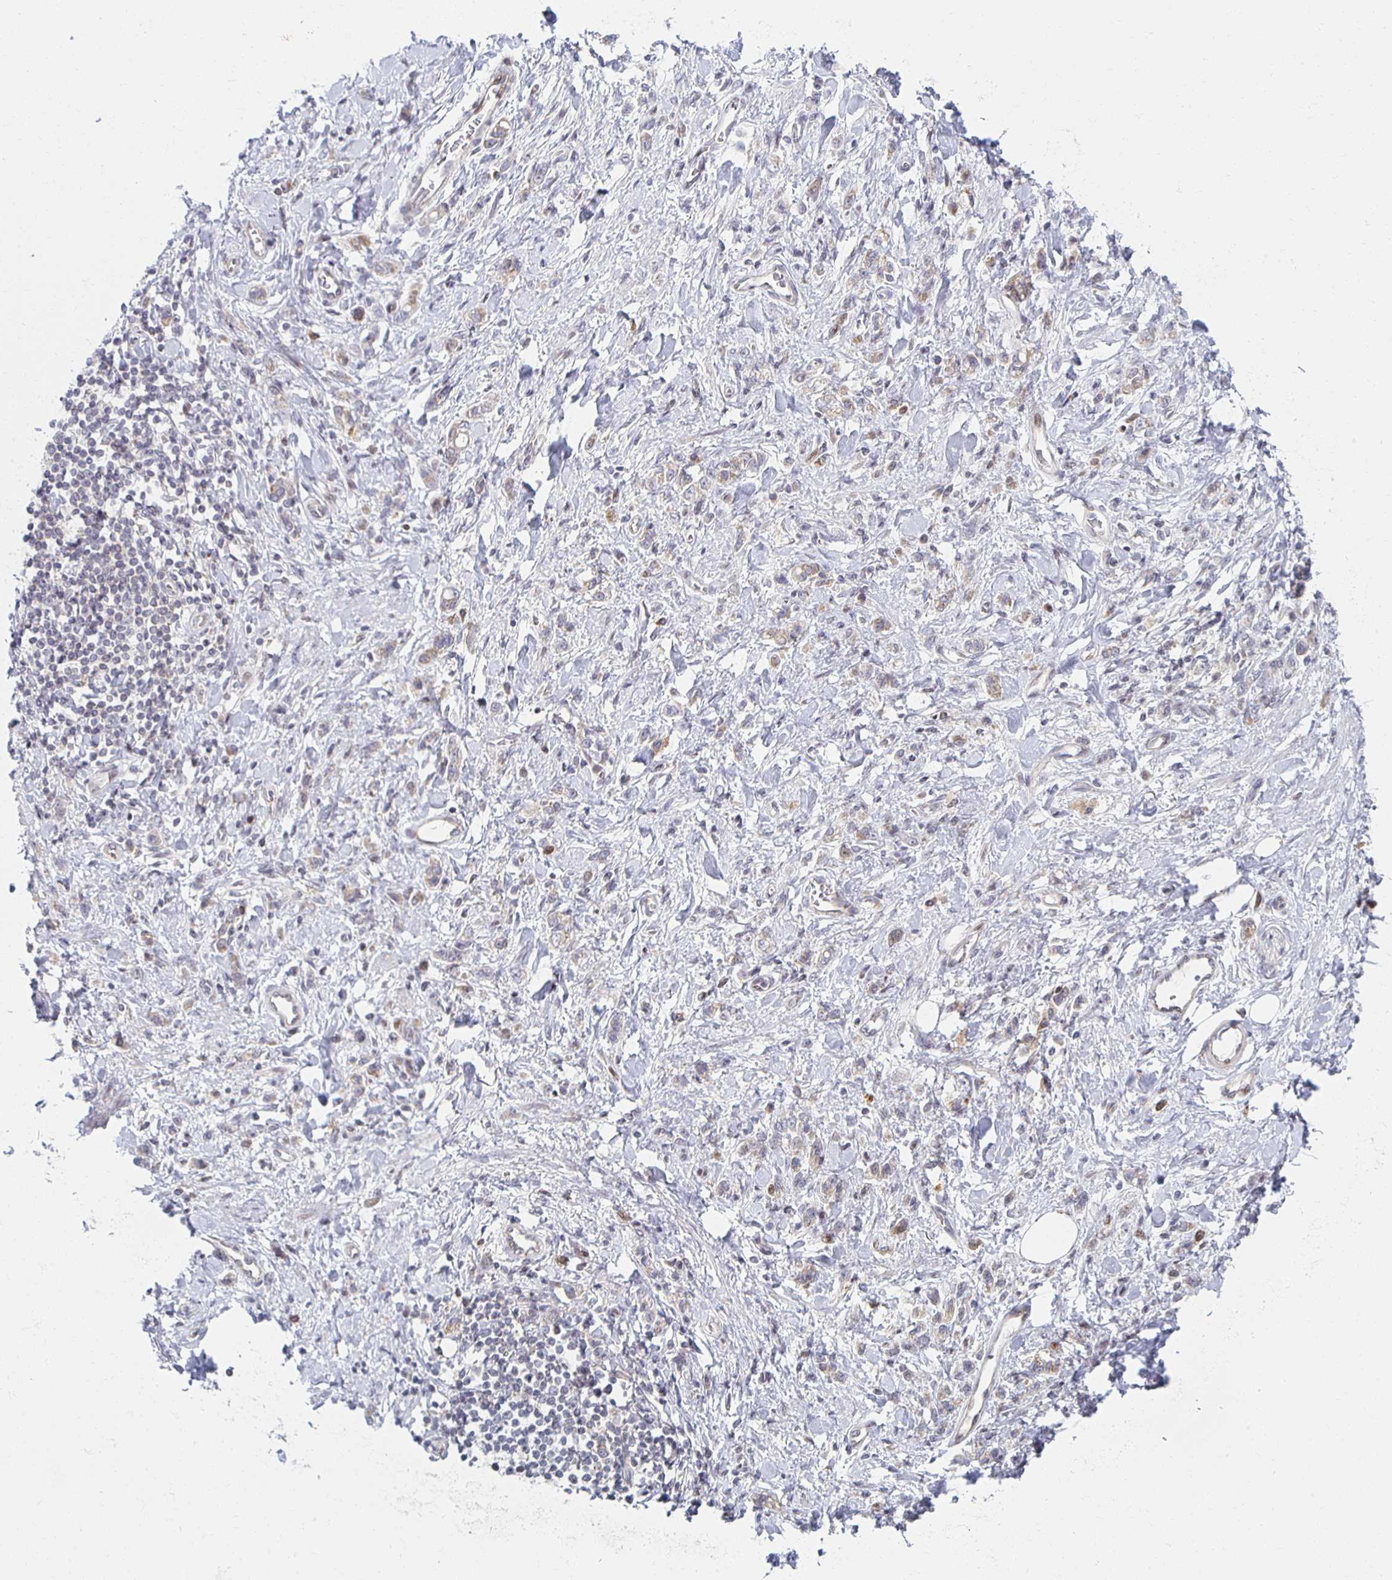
{"staining": {"intensity": "weak", "quantity": "25%-75%", "location": "cytoplasmic/membranous"}, "tissue": "stomach cancer", "cell_type": "Tumor cells", "image_type": "cancer", "snomed": [{"axis": "morphology", "description": "Adenocarcinoma, NOS"}, {"axis": "topography", "description": "Stomach"}], "caption": "Immunohistochemistry (IHC) of human stomach adenocarcinoma displays low levels of weak cytoplasmic/membranous staining in about 25%-75% of tumor cells.", "gene": "HCFC1R1", "patient": {"sex": "male", "age": 77}}